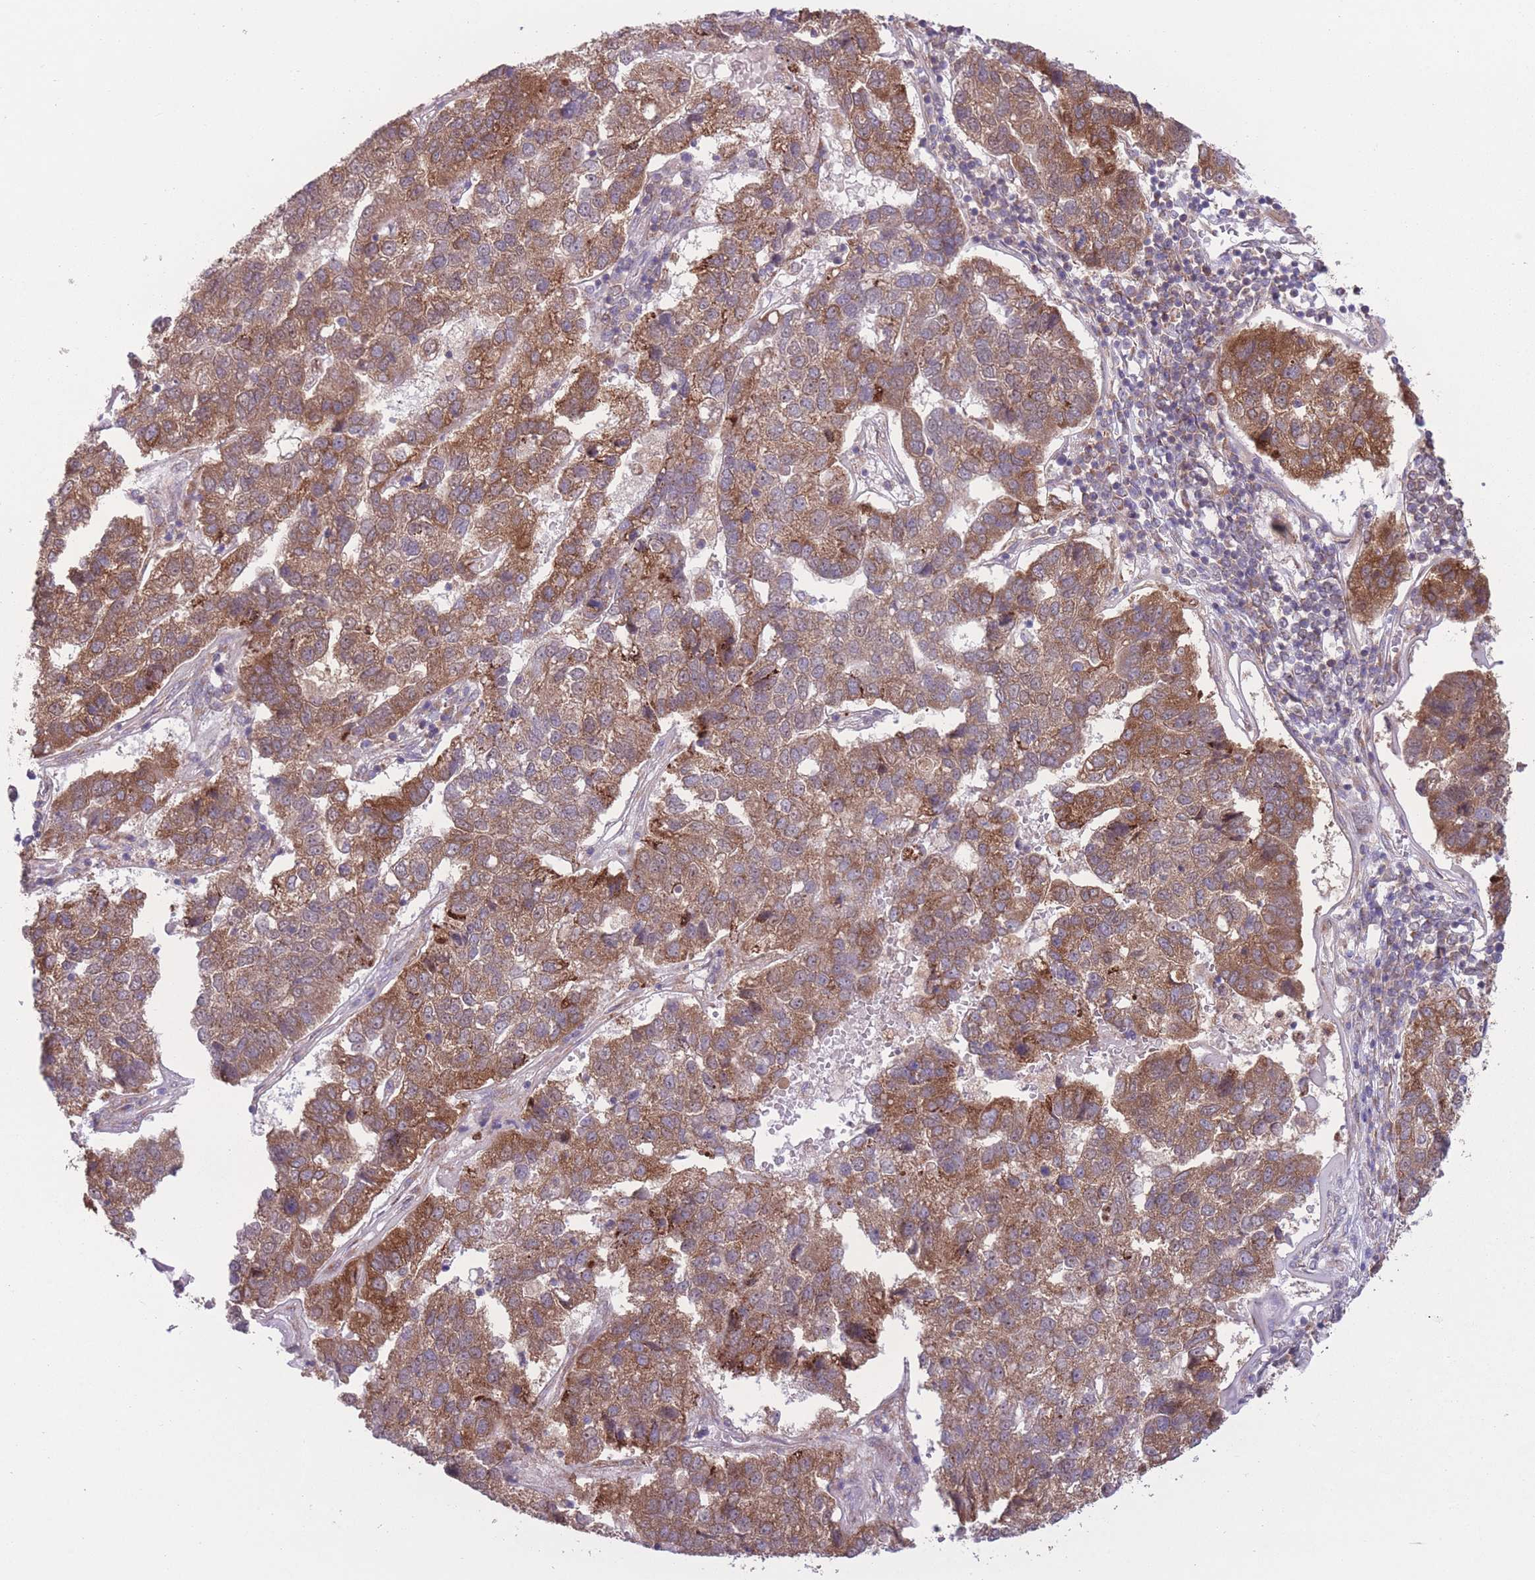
{"staining": {"intensity": "moderate", "quantity": ">75%", "location": "cytoplasmic/membranous"}, "tissue": "pancreatic cancer", "cell_type": "Tumor cells", "image_type": "cancer", "snomed": [{"axis": "morphology", "description": "Adenocarcinoma, NOS"}, {"axis": "topography", "description": "Pancreas"}], "caption": "A micrograph of pancreatic cancer stained for a protein displays moderate cytoplasmic/membranous brown staining in tumor cells.", "gene": "CCT6B", "patient": {"sex": "female", "age": 61}}